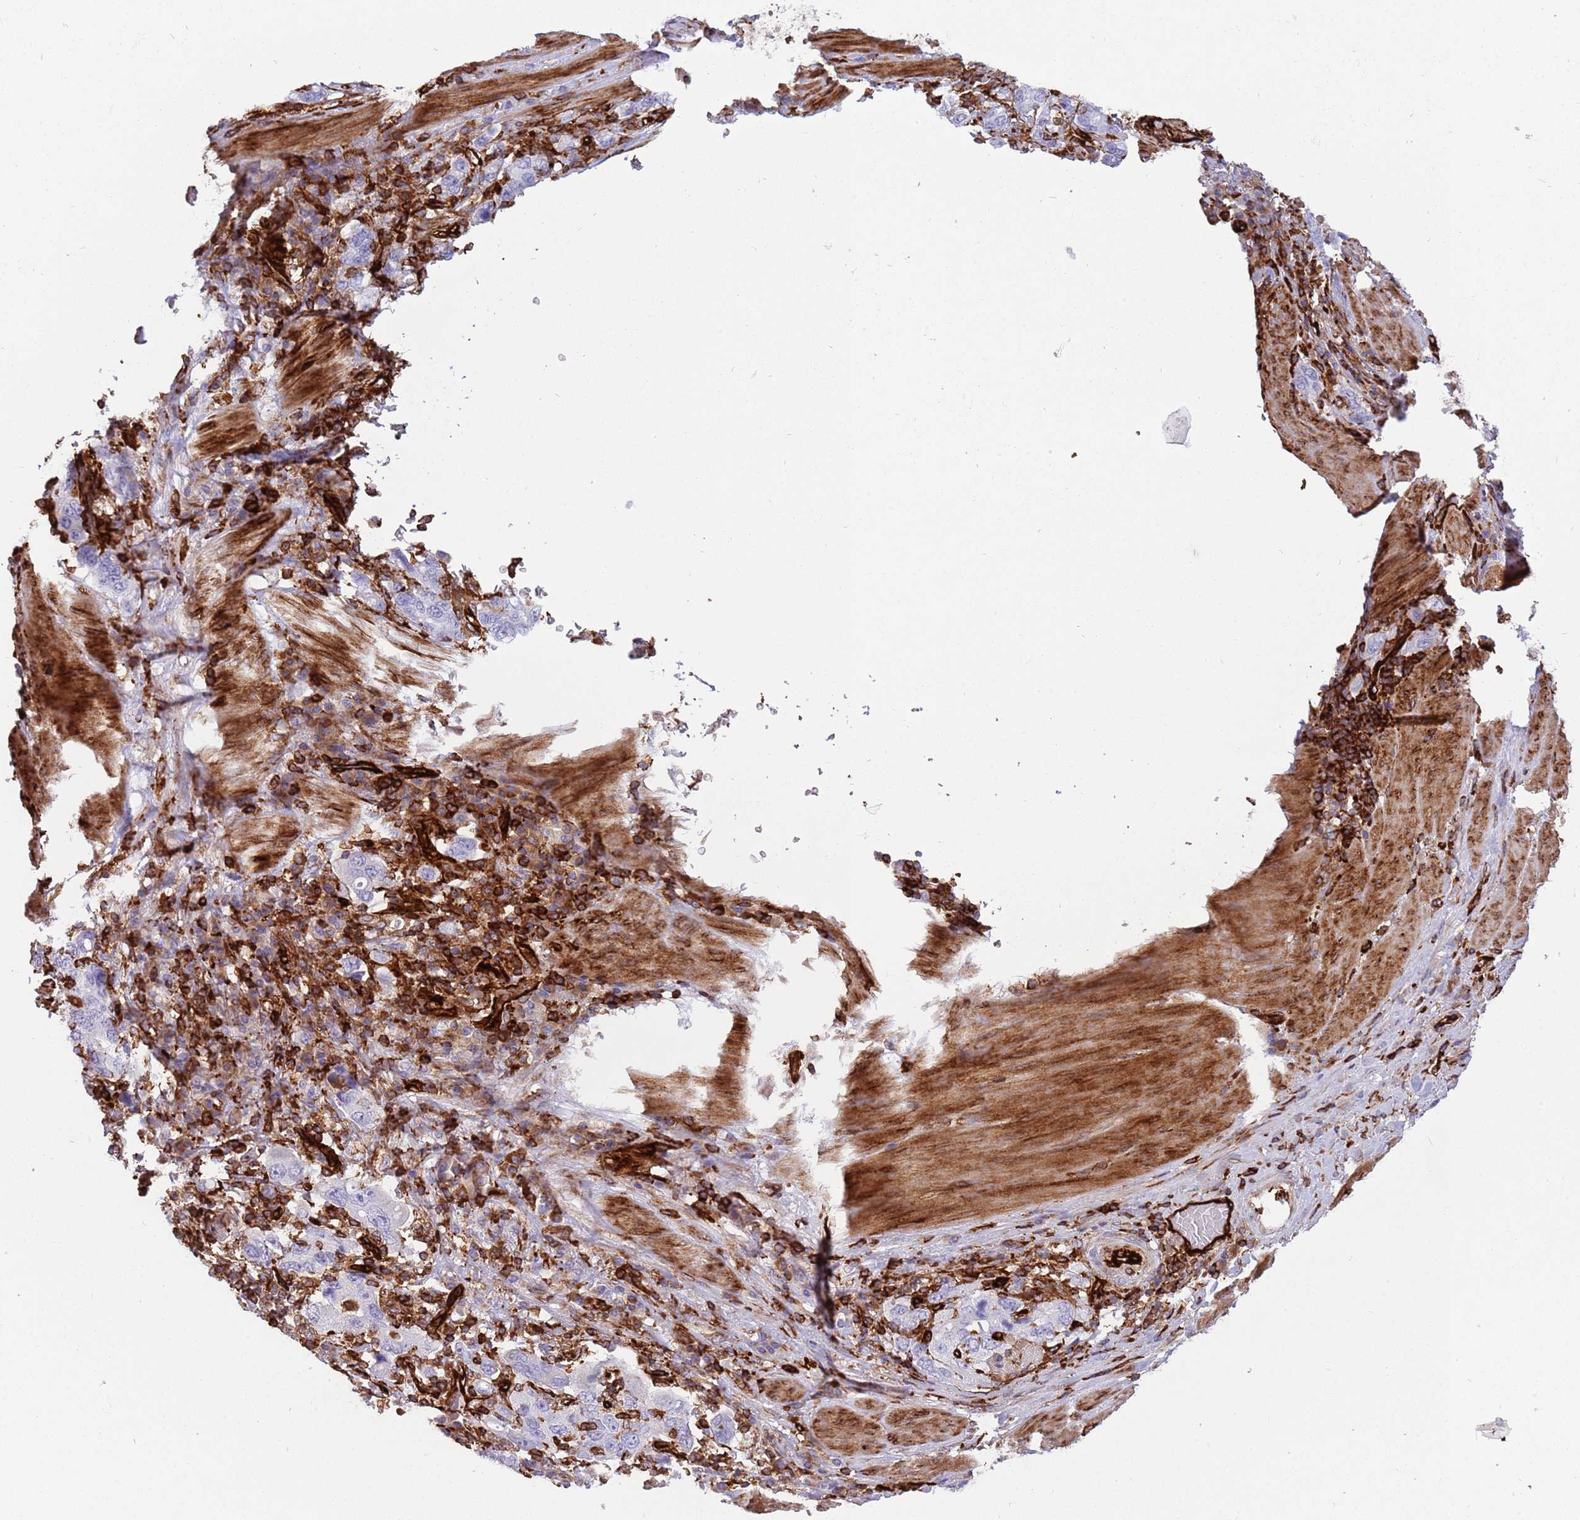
{"staining": {"intensity": "negative", "quantity": "none", "location": "none"}, "tissue": "stomach cancer", "cell_type": "Tumor cells", "image_type": "cancer", "snomed": [{"axis": "morphology", "description": "Adenocarcinoma, NOS"}, {"axis": "topography", "description": "Stomach, upper"}, {"axis": "topography", "description": "Stomach"}], "caption": "Histopathology image shows no protein staining in tumor cells of stomach cancer tissue. The staining is performed using DAB (3,3'-diaminobenzidine) brown chromogen with nuclei counter-stained in using hematoxylin.", "gene": "KBTBD7", "patient": {"sex": "male", "age": 62}}